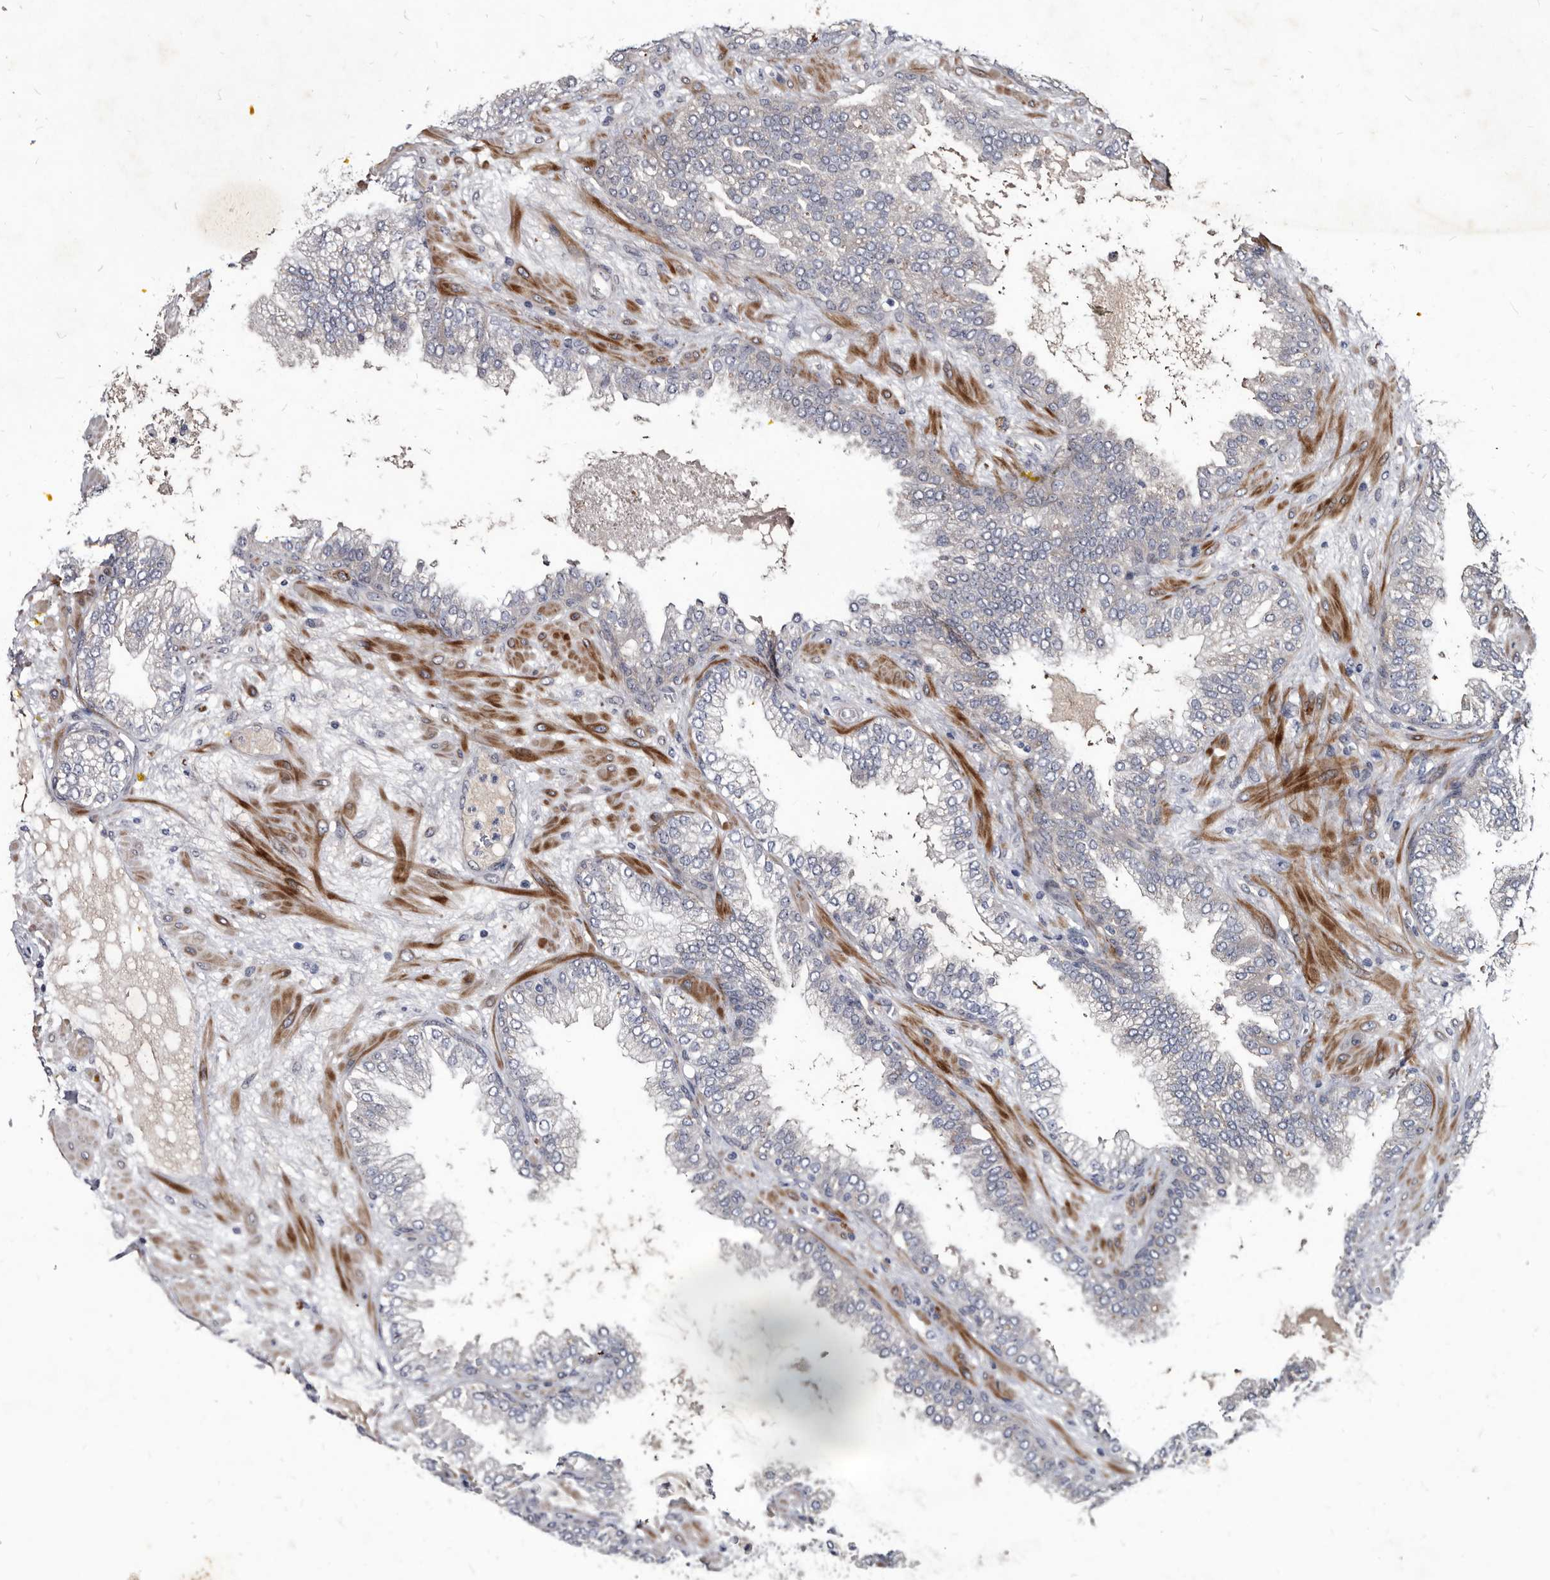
{"staining": {"intensity": "negative", "quantity": "none", "location": "none"}, "tissue": "prostate cancer", "cell_type": "Tumor cells", "image_type": "cancer", "snomed": [{"axis": "morphology", "description": "Adenocarcinoma, High grade"}, {"axis": "topography", "description": "Prostate"}], "caption": "Histopathology image shows no significant protein staining in tumor cells of high-grade adenocarcinoma (prostate). (Stains: DAB IHC with hematoxylin counter stain, Microscopy: brightfield microscopy at high magnification).", "gene": "PROM1", "patient": {"sex": "male", "age": 58}}